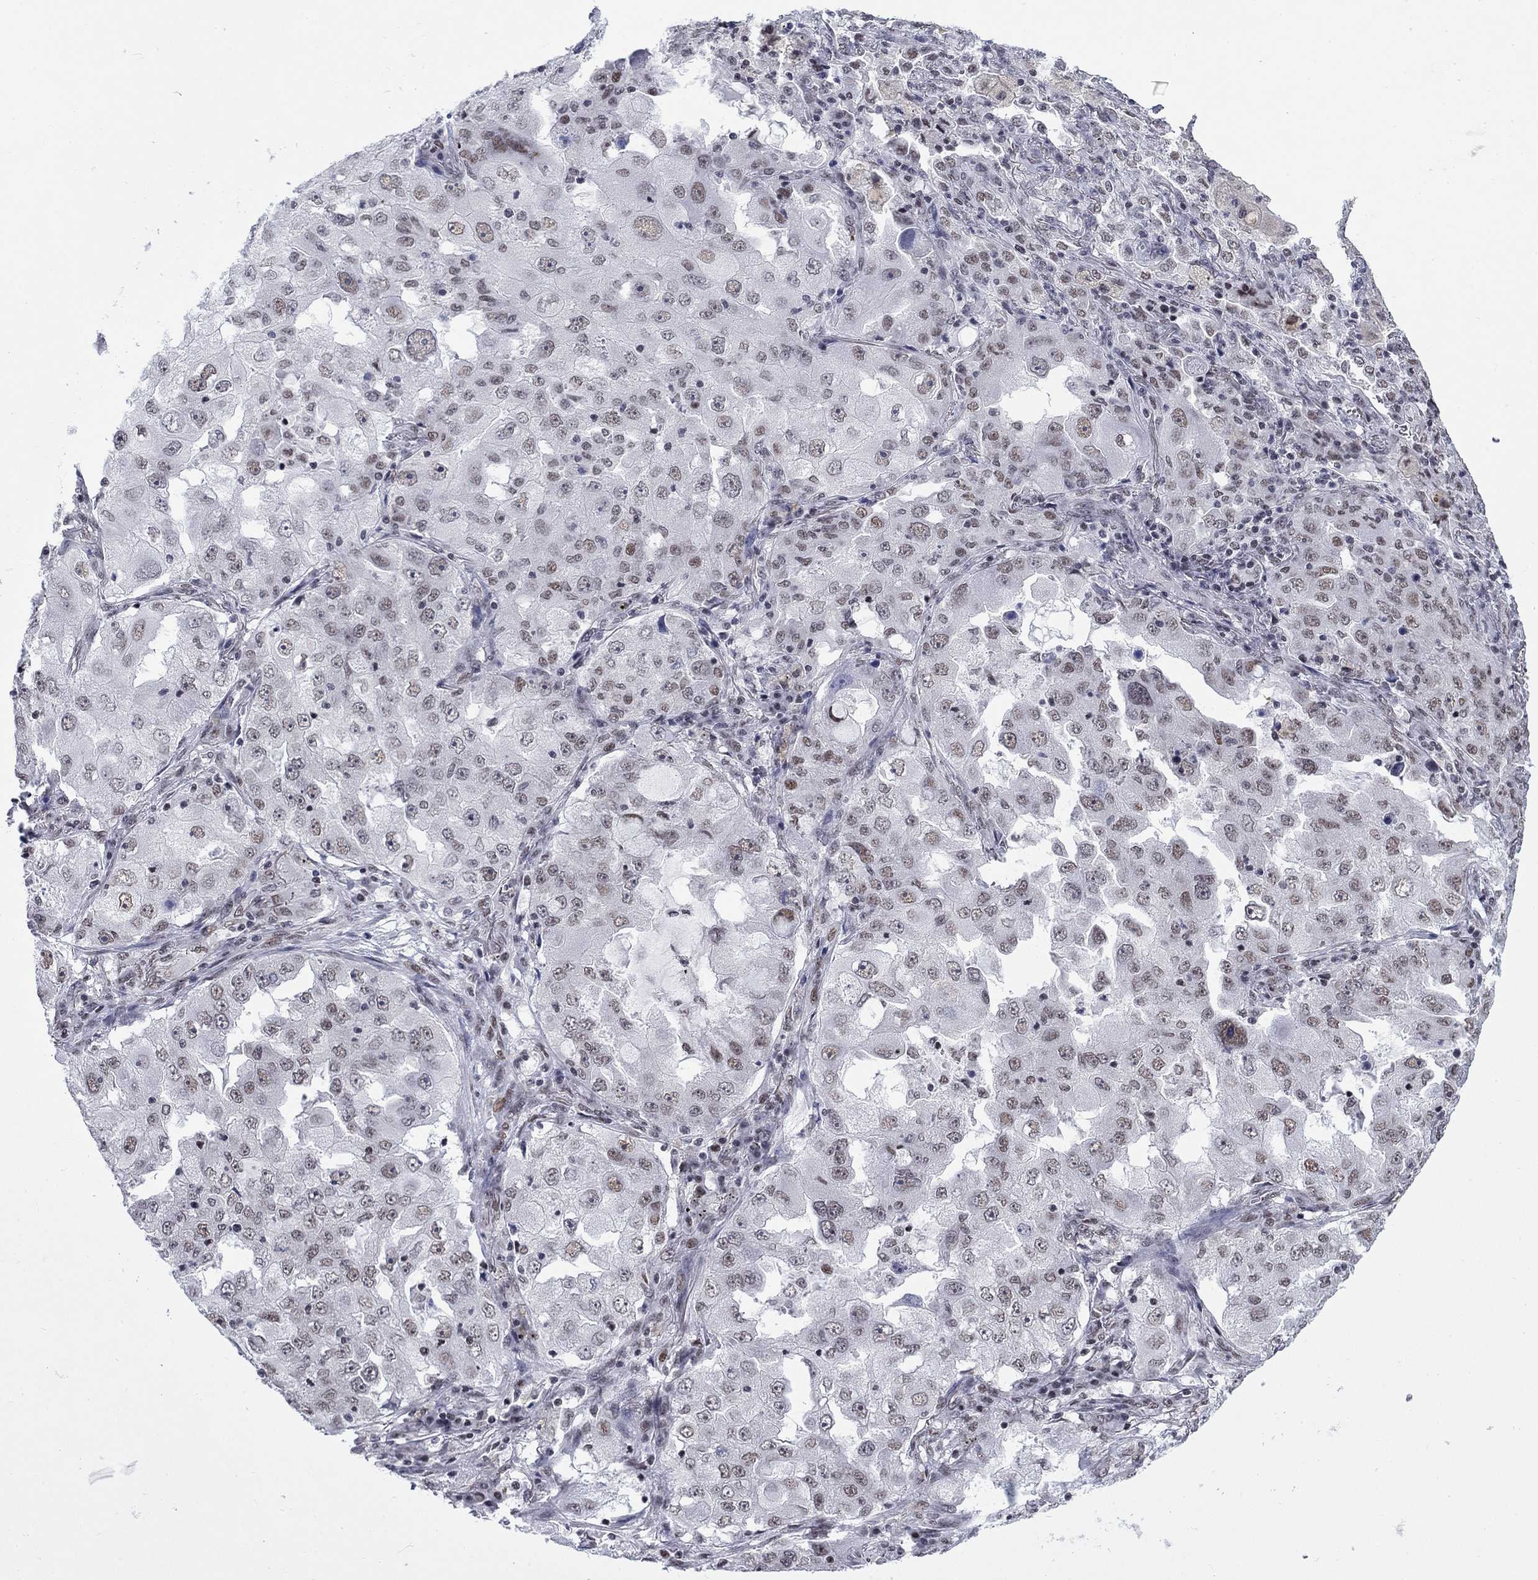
{"staining": {"intensity": "weak", "quantity": "25%-75%", "location": "nuclear"}, "tissue": "lung cancer", "cell_type": "Tumor cells", "image_type": "cancer", "snomed": [{"axis": "morphology", "description": "Adenocarcinoma, NOS"}, {"axis": "topography", "description": "Lung"}], "caption": "Protein staining by immunohistochemistry (IHC) exhibits weak nuclear staining in approximately 25%-75% of tumor cells in lung adenocarcinoma.", "gene": "NPAS3", "patient": {"sex": "female", "age": 61}}